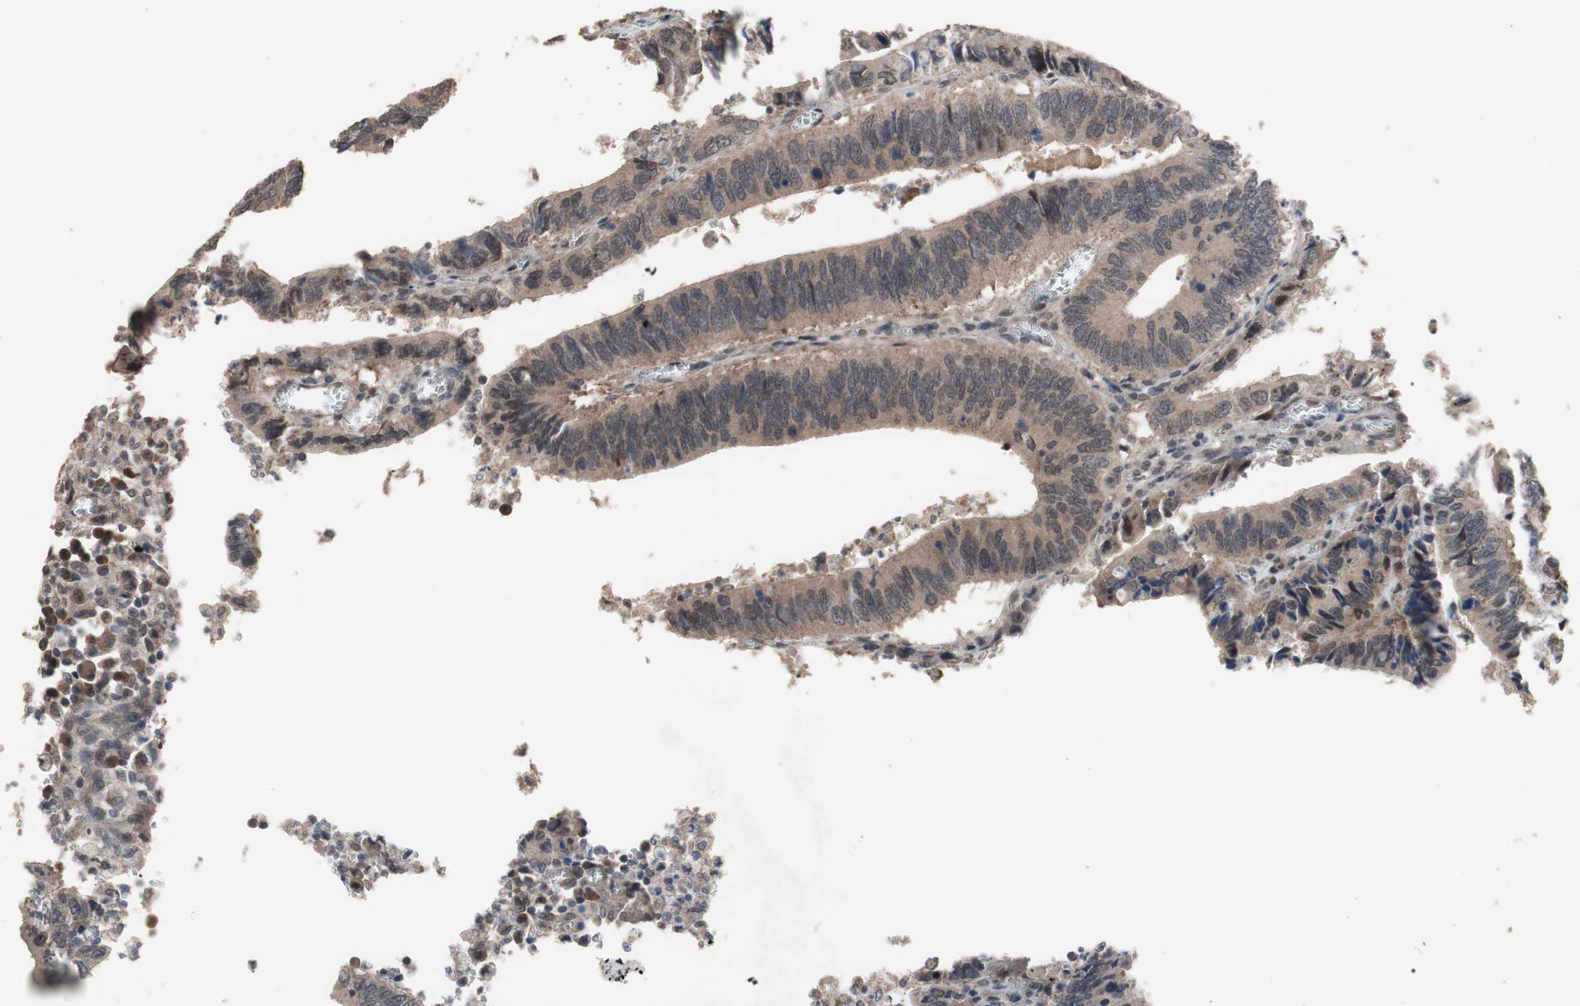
{"staining": {"intensity": "weak", "quantity": ">75%", "location": "cytoplasmic/membranous"}, "tissue": "colorectal cancer", "cell_type": "Tumor cells", "image_type": "cancer", "snomed": [{"axis": "morphology", "description": "Adenocarcinoma, NOS"}, {"axis": "topography", "description": "Colon"}], "caption": "An immunohistochemistry micrograph of tumor tissue is shown. Protein staining in brown highlights weak cytoplasmic/membranous positivity in colorectal adenocarcinoma within tumor cells.", "gene": "KANSL1", "patient": {"sex": "male", "age": 72}}